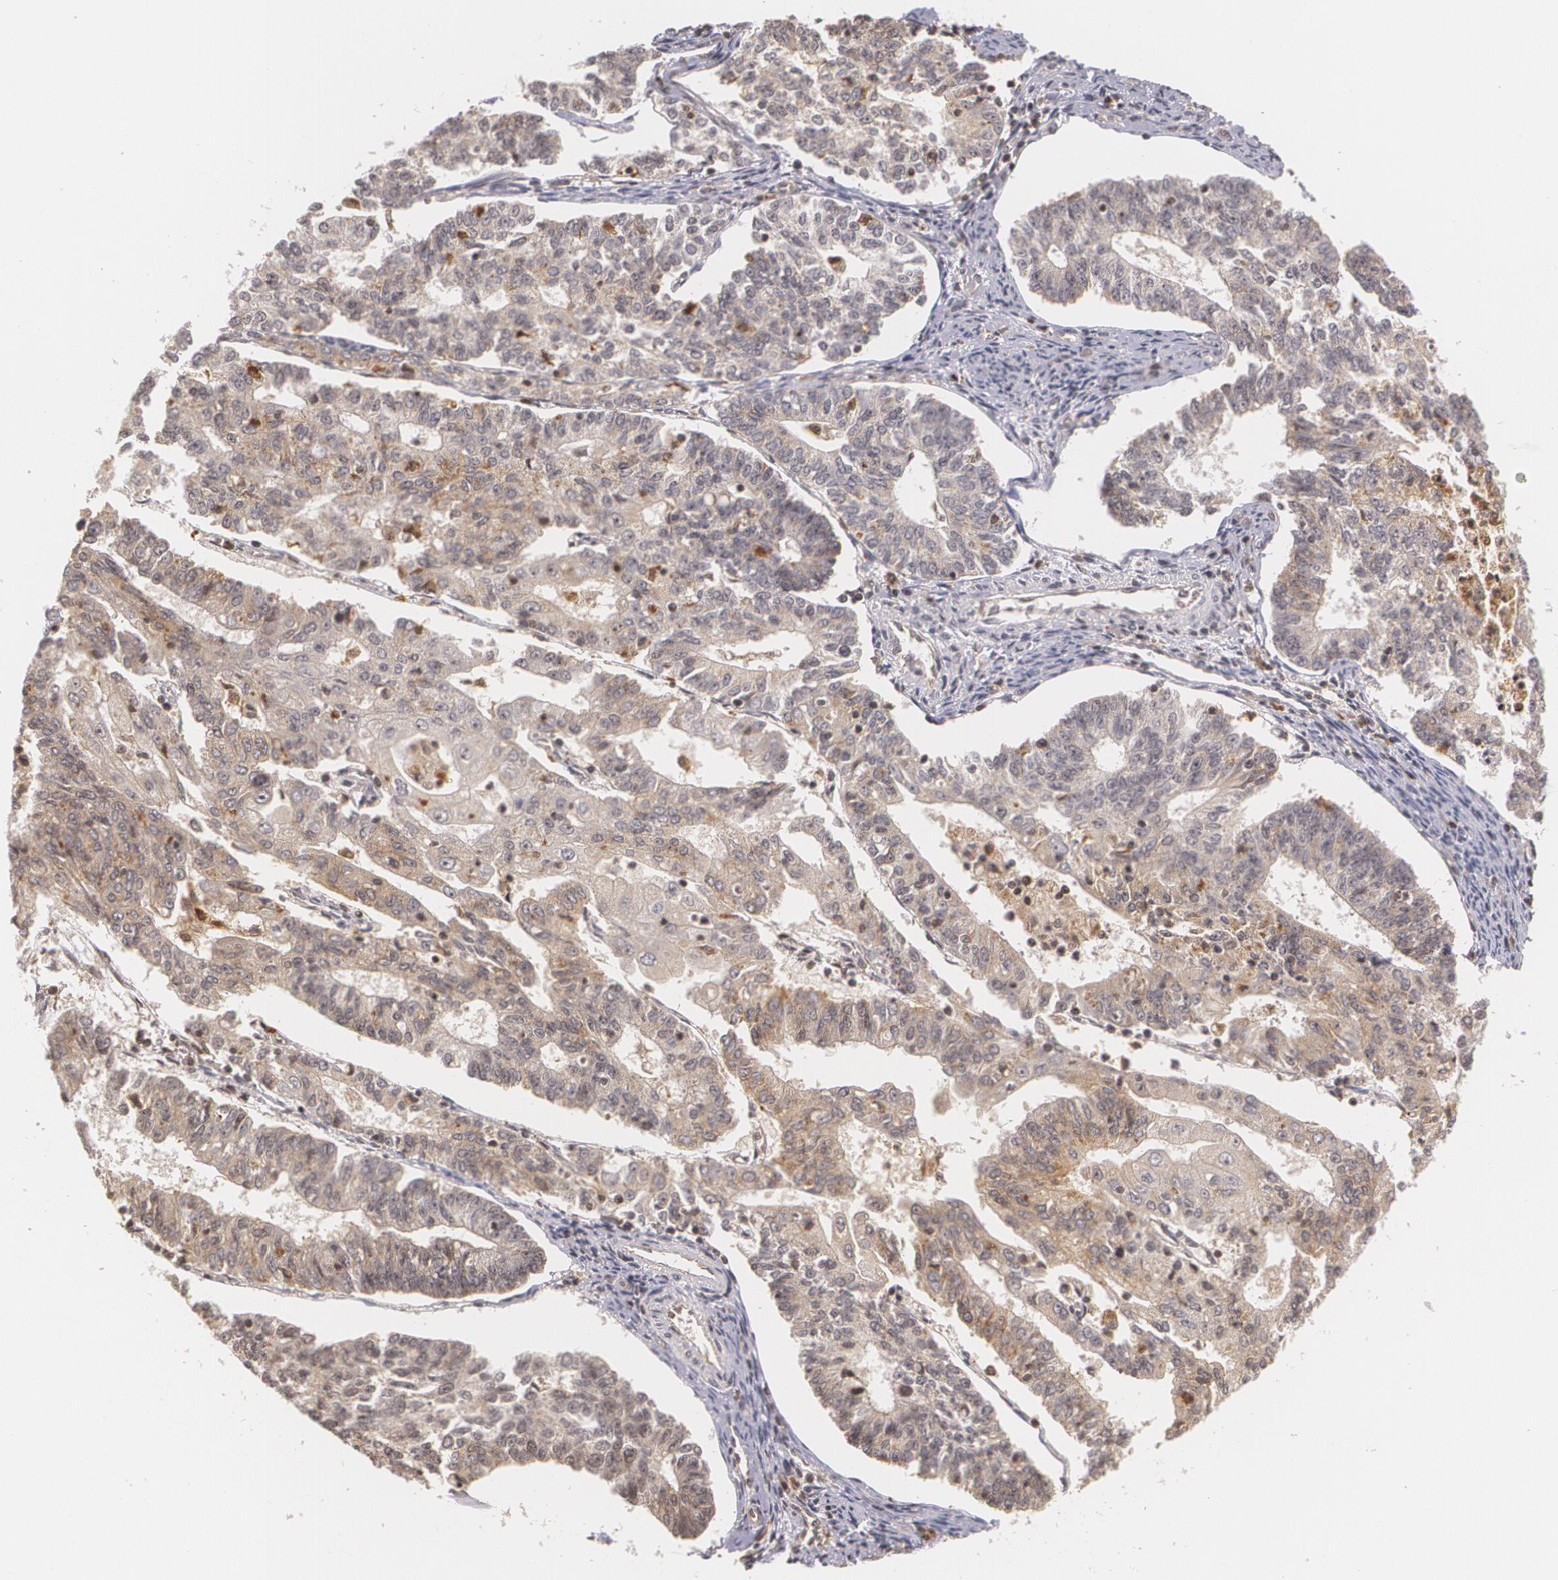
{"staining": {"intensity": "moderate", "quantity": "<25%", "location": "cytoplasmic/membranous"}, "tissue": "endometrial cancer", "cell_type": "Tumor cells", "image_type": "cancer", "snomed": [{"axis": "morphology", "description": "Adenocarcinoma, NOS"}, {"axis": "topography", "description": "Endometrium"}], "caption": "This image exhibits immunohistochemistry staining of endometrial cancer, with low moderate cytoplasmic/membranous staining in about <25% of tumor cells.", "gene": "VAV3", "patient": {"sex": "female", "age": 56}}